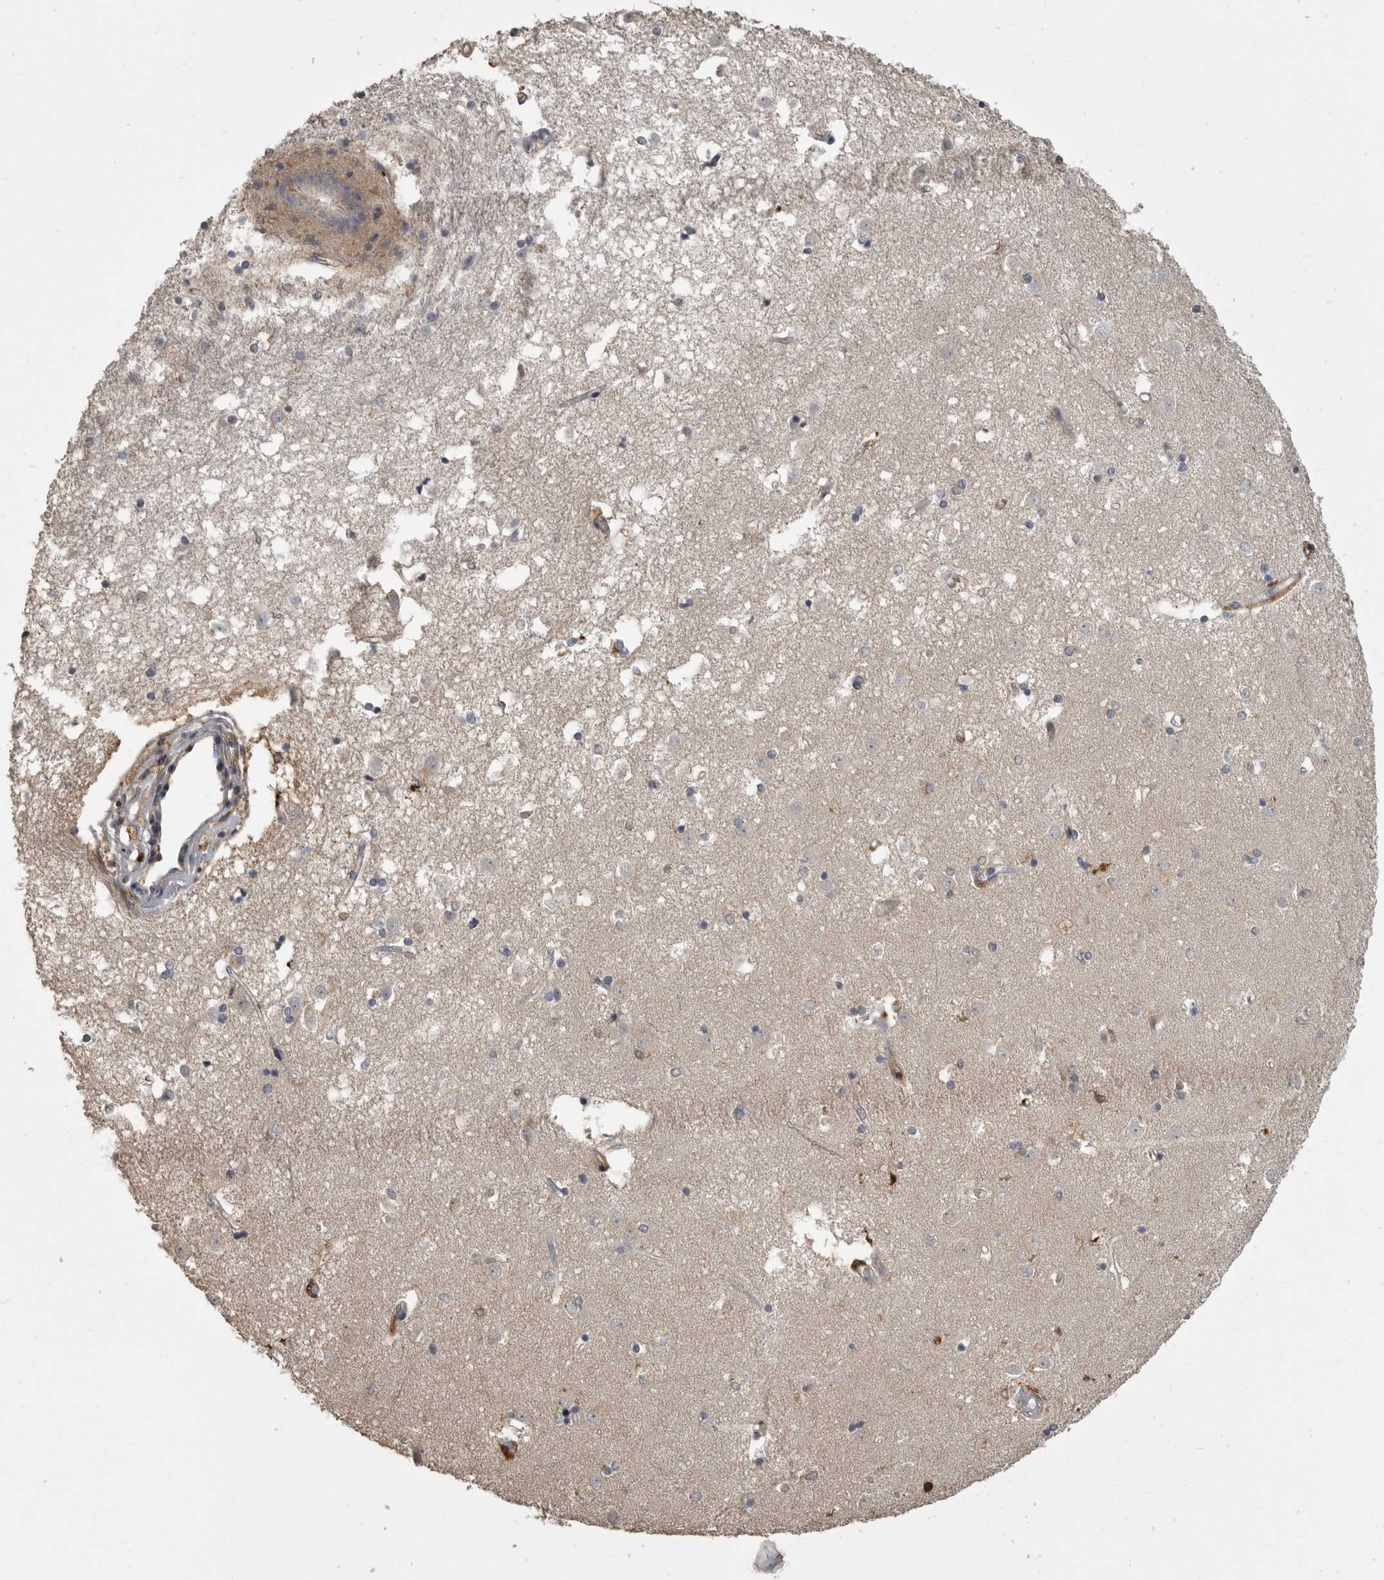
{"staining": {"intensity": "strong", "quantity": "<25%", "location": "cytoplasmic/membranous"}, "tissue": "caudate", "cell_type": "Glial cells", "image_type": "normal", "snomed": [{"axis": "morphology", "description": "Normal tissue, NOS"}, {"axis": "topography", "description": "Lateral ventricle wall"}], "caption": "This is a micrograph of immunohistochemistry staining of normal caudate, which shows strong staining in the cytoplasmic/membranous of glial cells.", "gene": "CMTM6", "patient": {"sex": "male", "age": 45}}